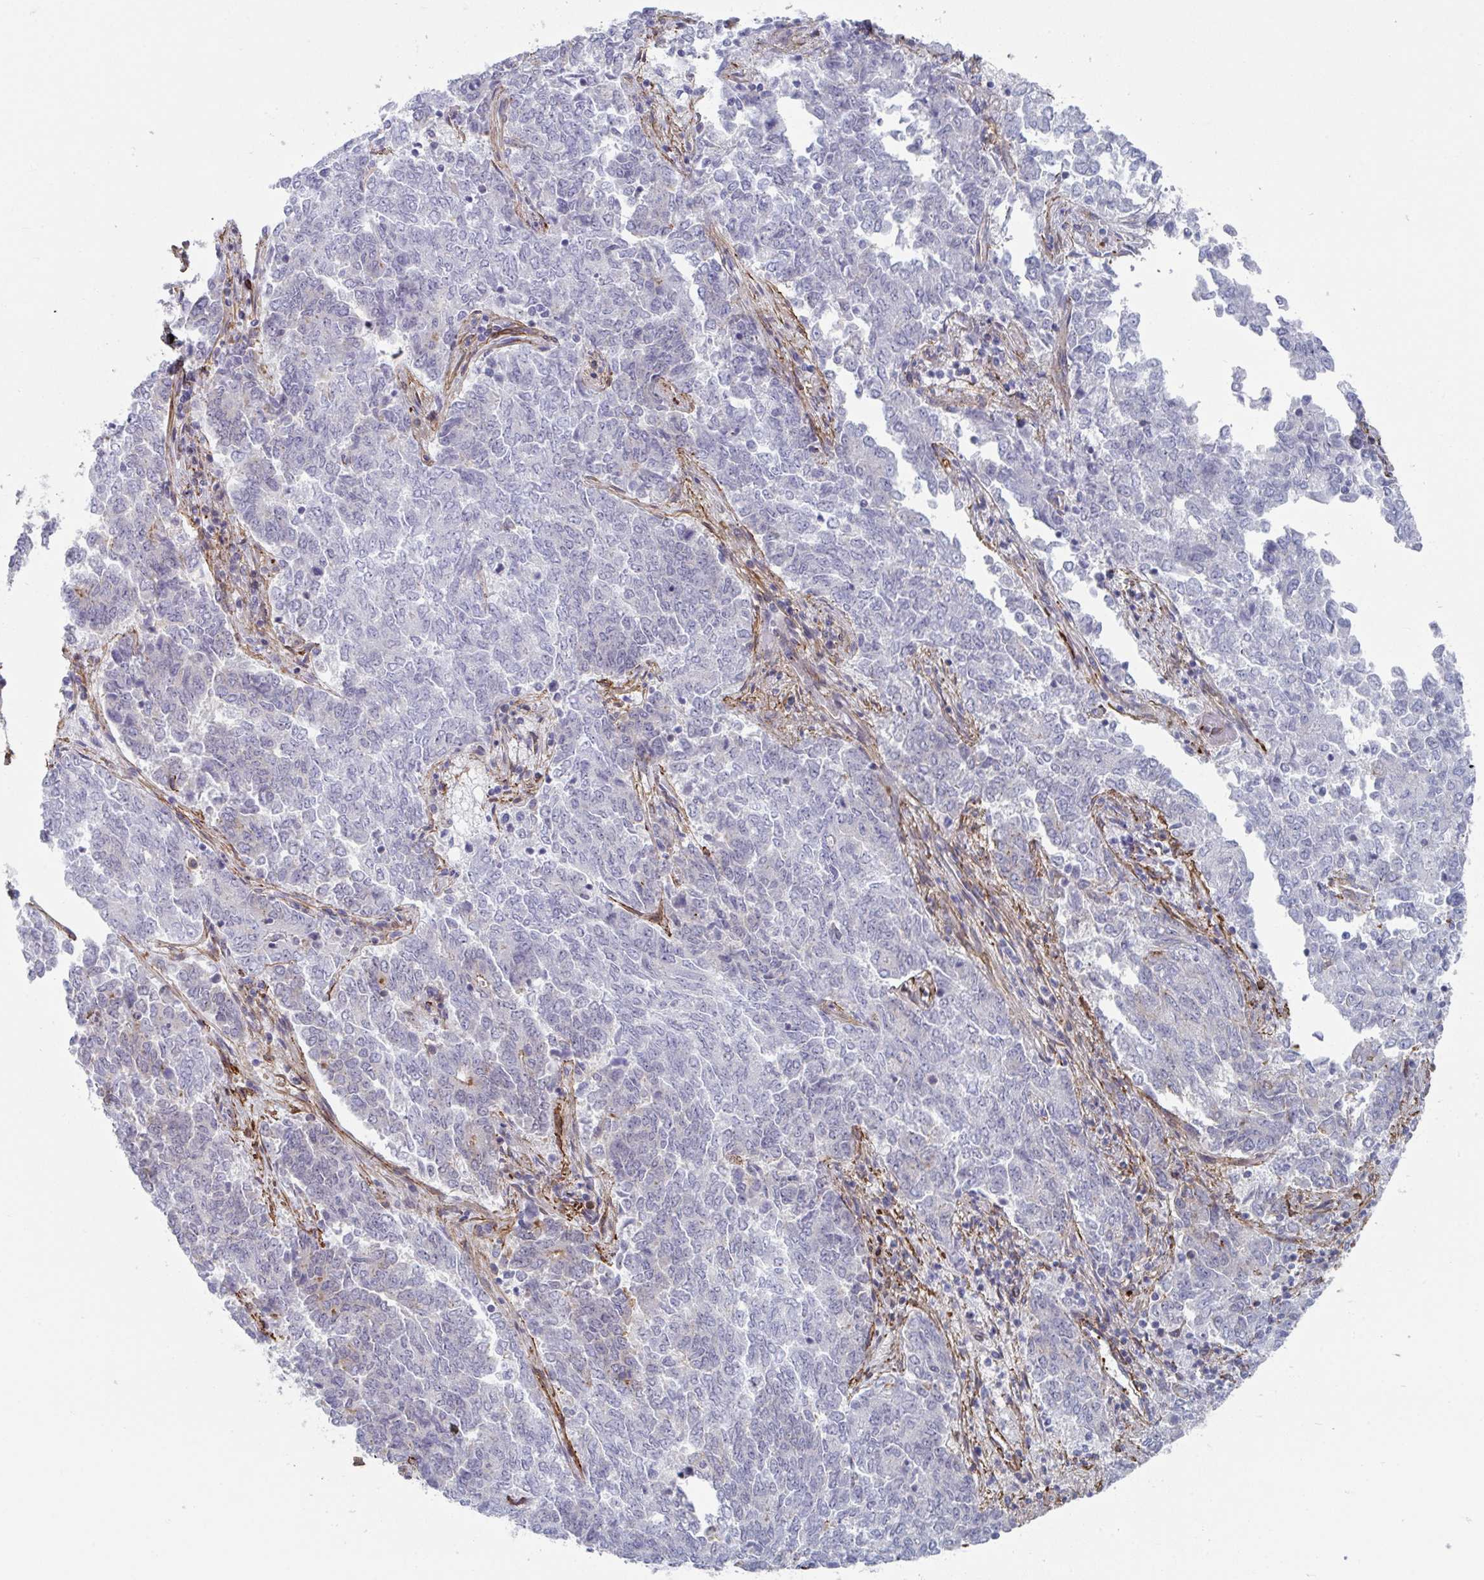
{"staining": {"intensity": "negative", "quantity": "none", "location": "none"}, "tissue": "endometrial cancer", "cell_type": "Tumor cells", "image_type": "cancer", "snomed": [{"axis": "morphology", "description": "Adenocarcinoma, NOS"}, {"axis": "topography", "description": "Endometrium"}], "caption": "Tumor cells are negative for protein expression in human endometrial cancer.", "gene": "NEURL4", "patient": {"sex": "female", "age": 80}}